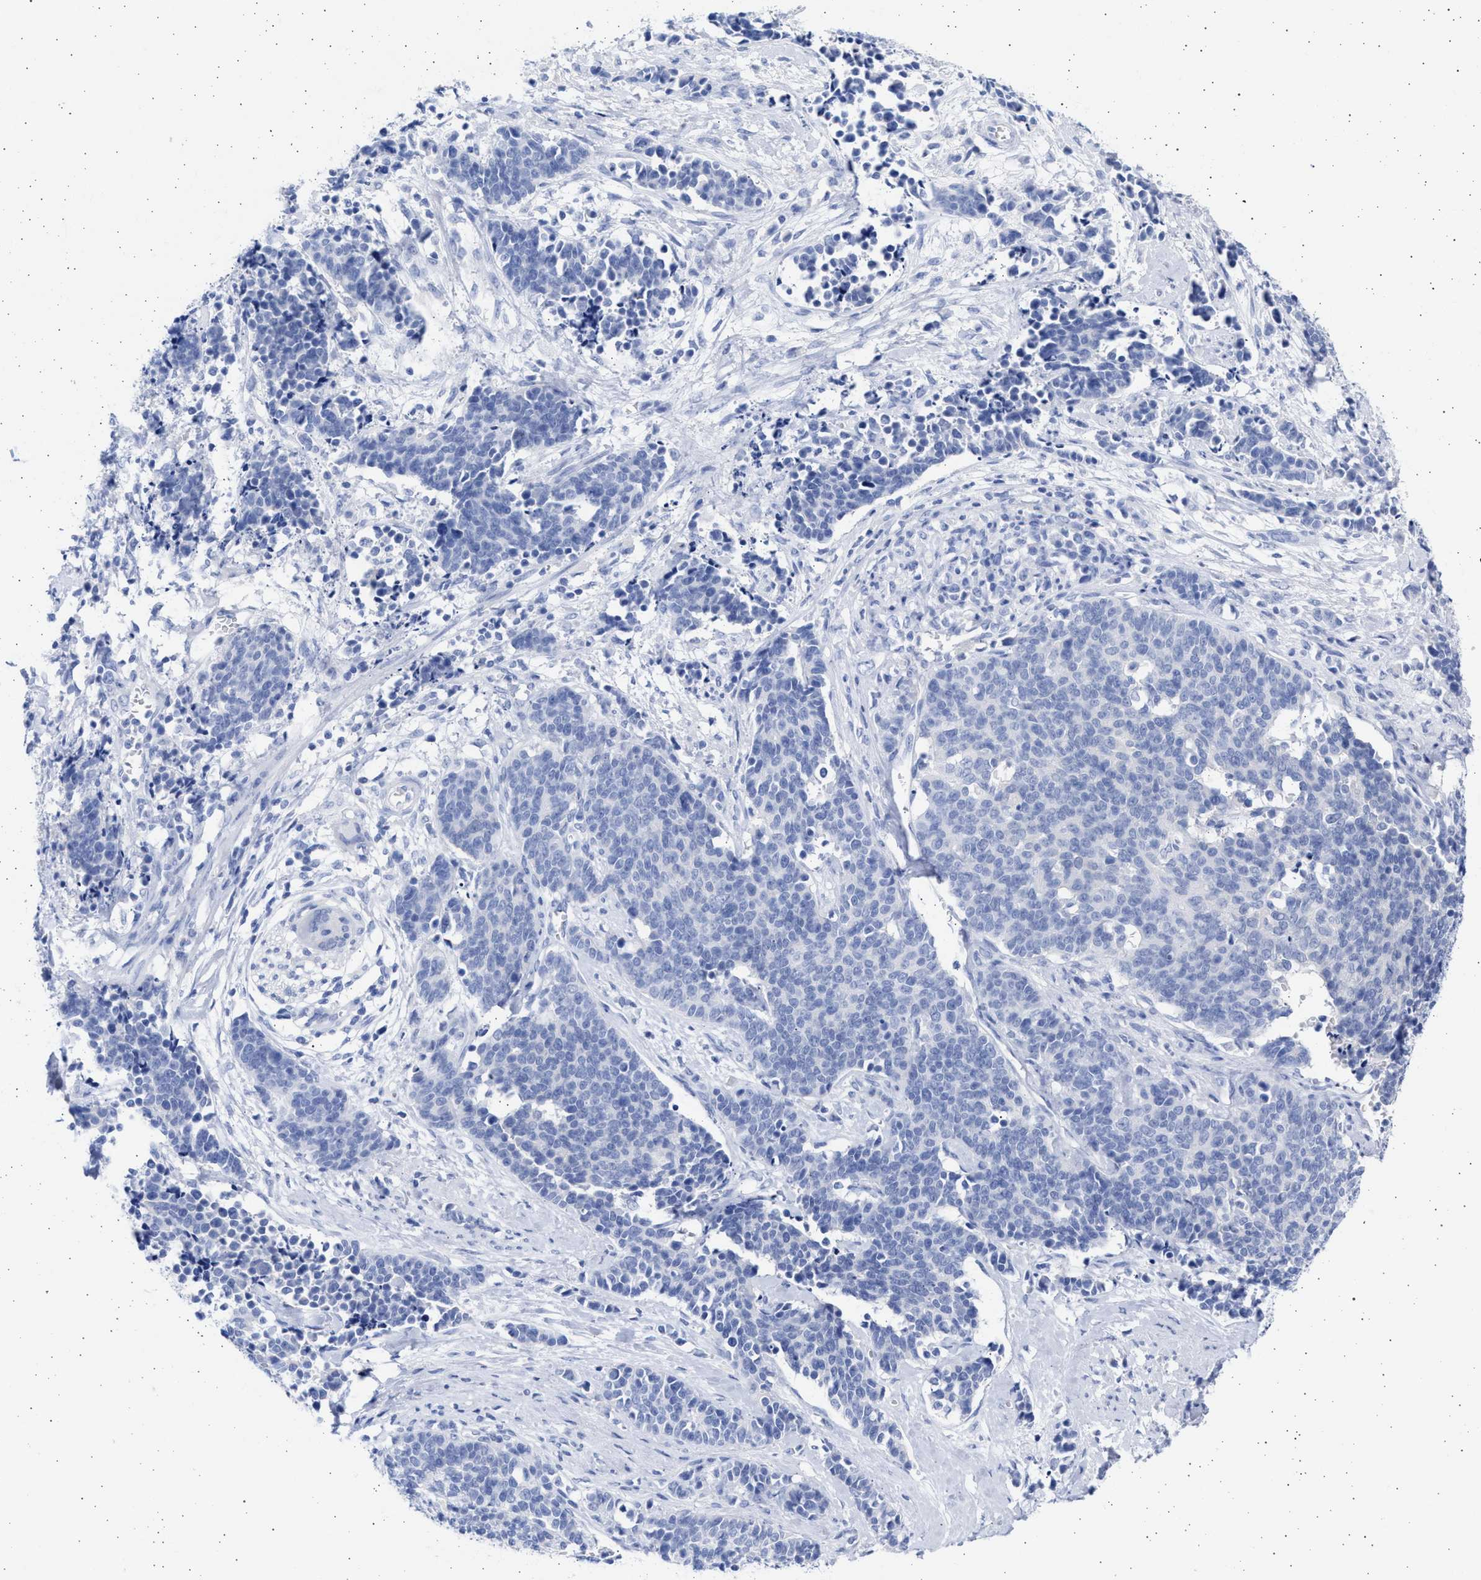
{"staining": {"intensity": "negative", "quantity": "none", "location": "none"}, "tissue": "cervical cancer", "cell_type": "Tumor cells", "image_type": "cancer", "snomed": [{"axis": "morphology", "description": "Squamous cell carcinoma, NOS"}, {"axis": "topography", "description": "Cervix"}], "caption": "Tumor cells show no significant protein expression in cervical cancer (squamous cell carcinoma).", "gene": "ALDOC", "patient": {"sex": "female", "age": 35}}